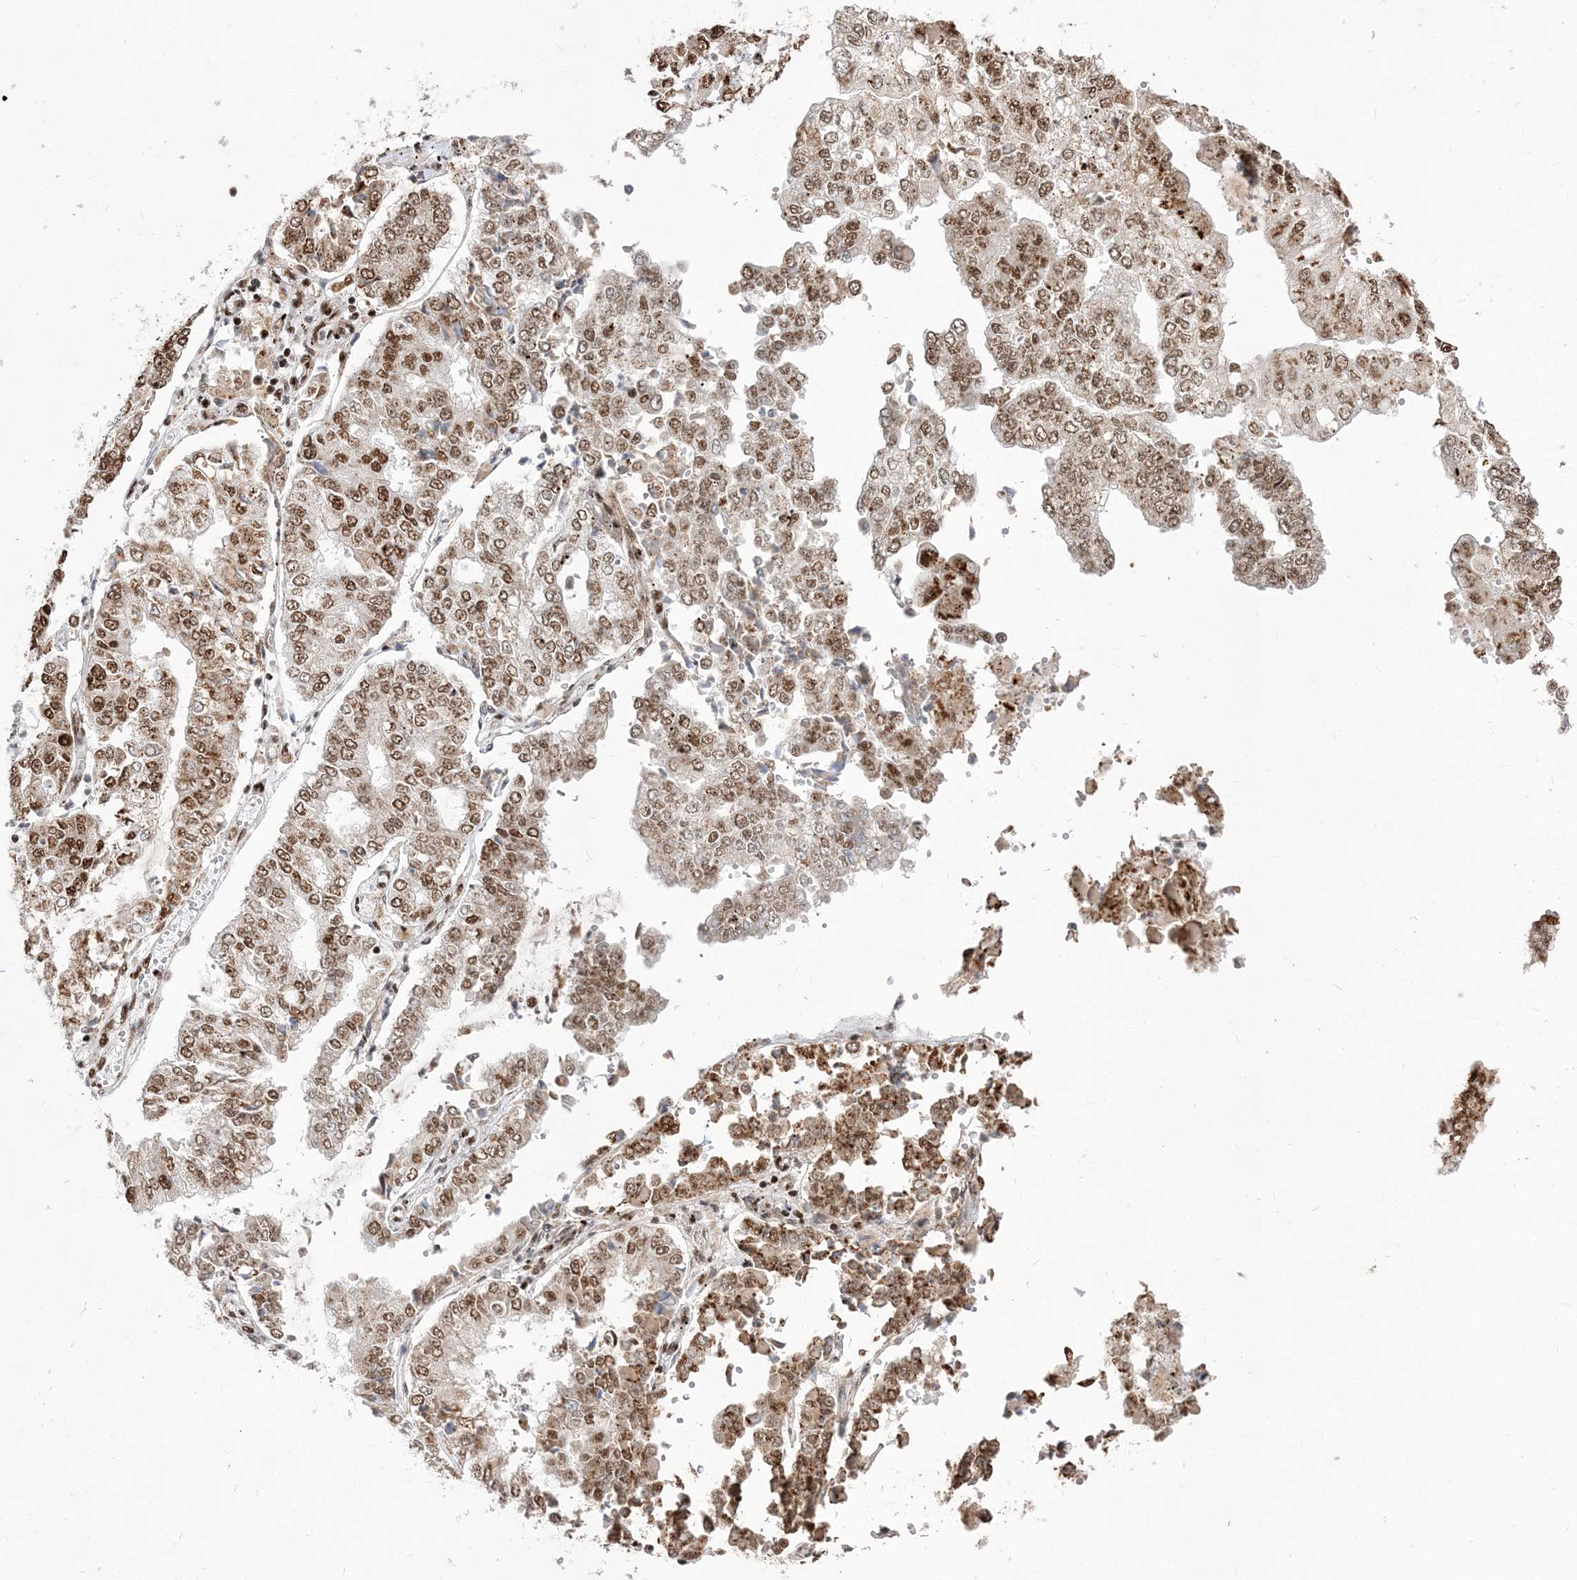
{"staining": {"intensity": "moderate", "quantity": ">75%", "location": "nuclear"}, "tissue": "stomach cancer", "cell_type": "Tumor cells", "image_type": "cancer", "snomed": [{"axis": "morphology", "description": "Adenocarcinoma, NOS"}, {"axis": "topography", "description": "Stomach"}], "caption": "Stomach cancer tissue exhibits moderate nuclear expression in about >75% of tumor cells, visualized by immunohistochemistry. (DAB IHC with brightfield microscopy, high magnification).", "gene": "RBM17", "patient": {"sex": "male", "age": 76}}